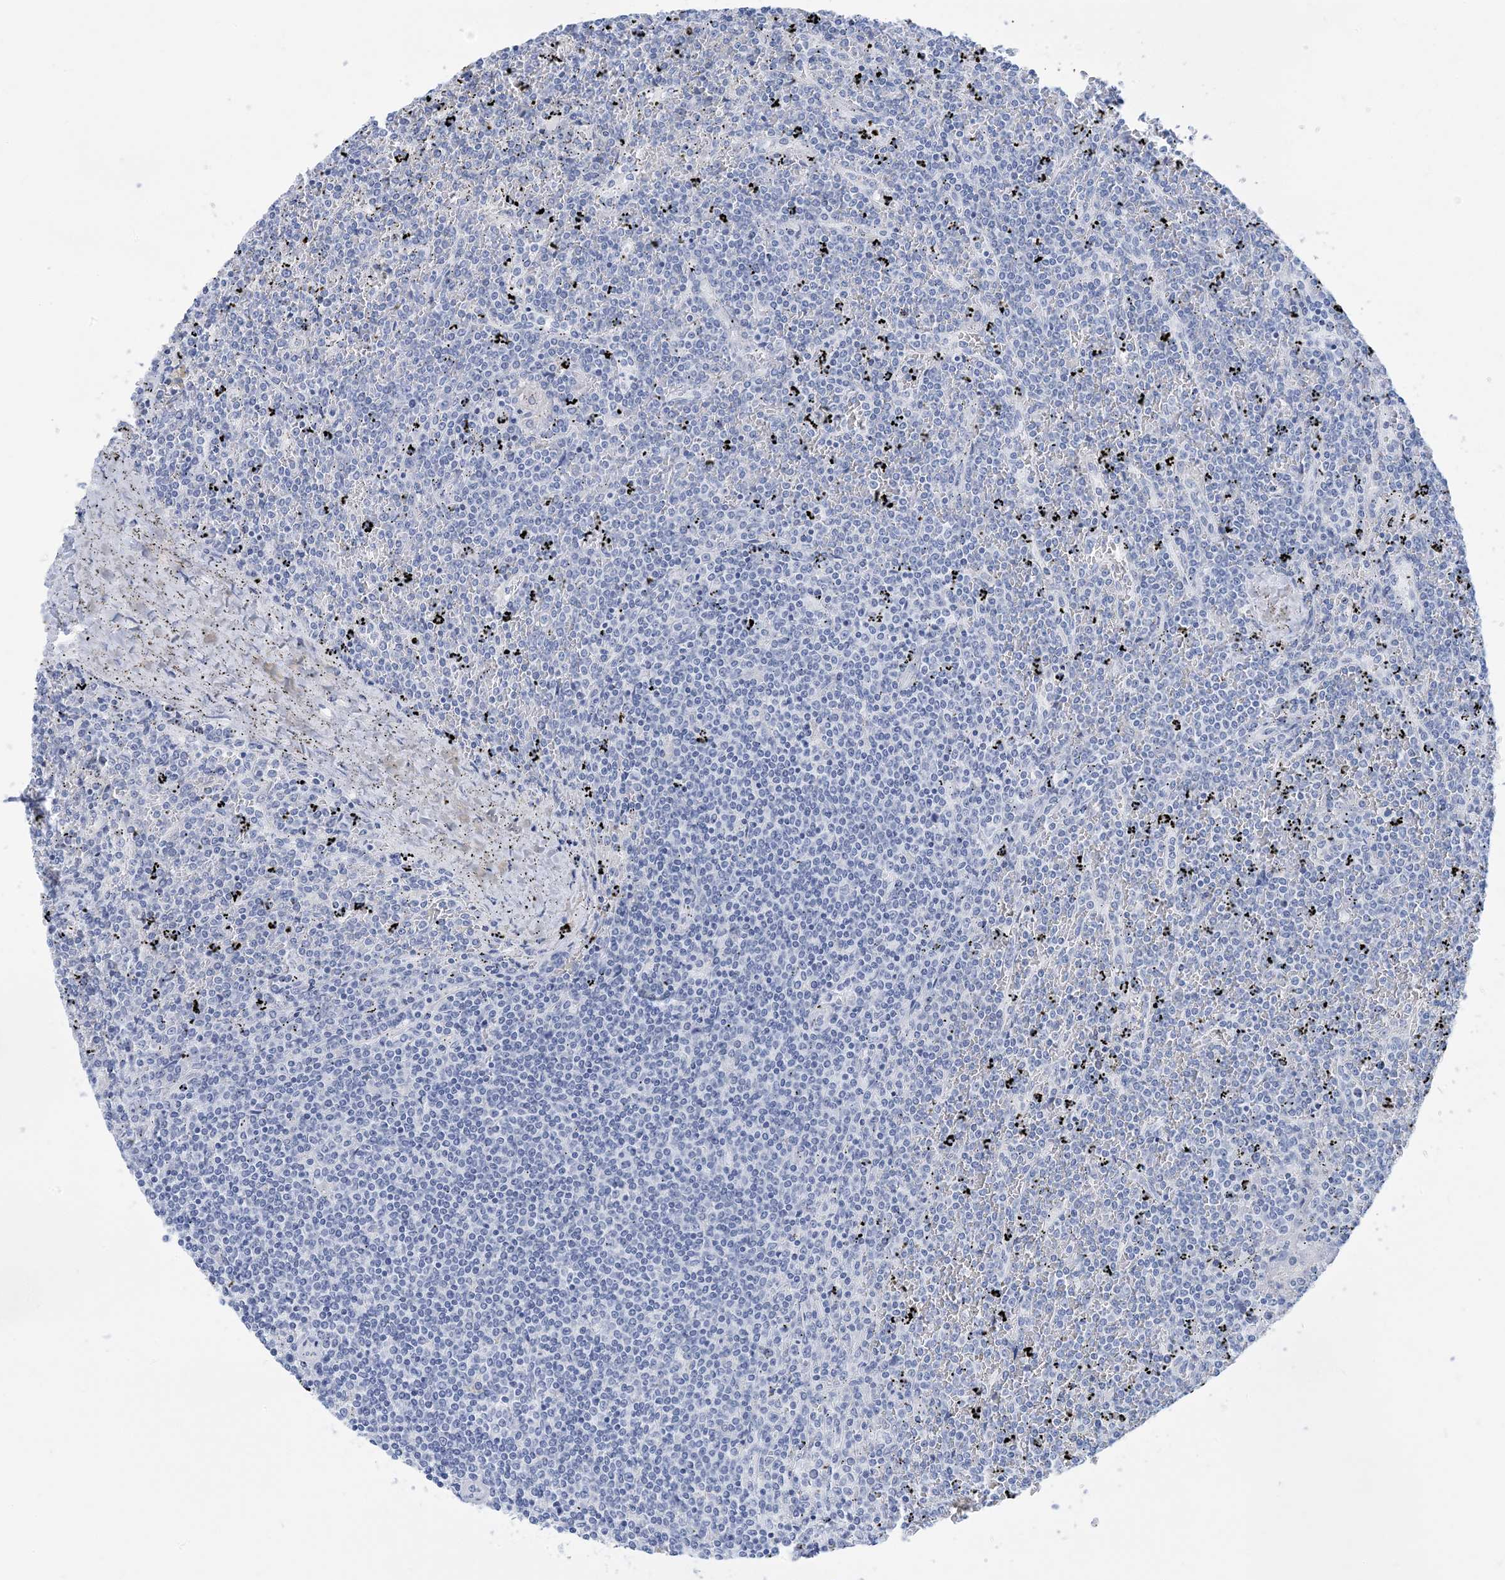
{"staining": {"intensity": "negative", "quantity": "none", "location": "none"}, "tissue": "lymphoma", "cell_type": "Tumor cells", "image_type": "cancer", "snomed": [{"axis": "morphology", "description": "Malignant lymphoma, non-Hodgkin's type, Low grade"}, {"axis": "topography", "description": "Spleen"}], "caption": "This is a photomicrograph of immunohistochemistry staining of lymphoma, which shows no positivity in tumor cells.", "gene": "SH3YL1", "patient": {"sex": "female", "age": 19}}